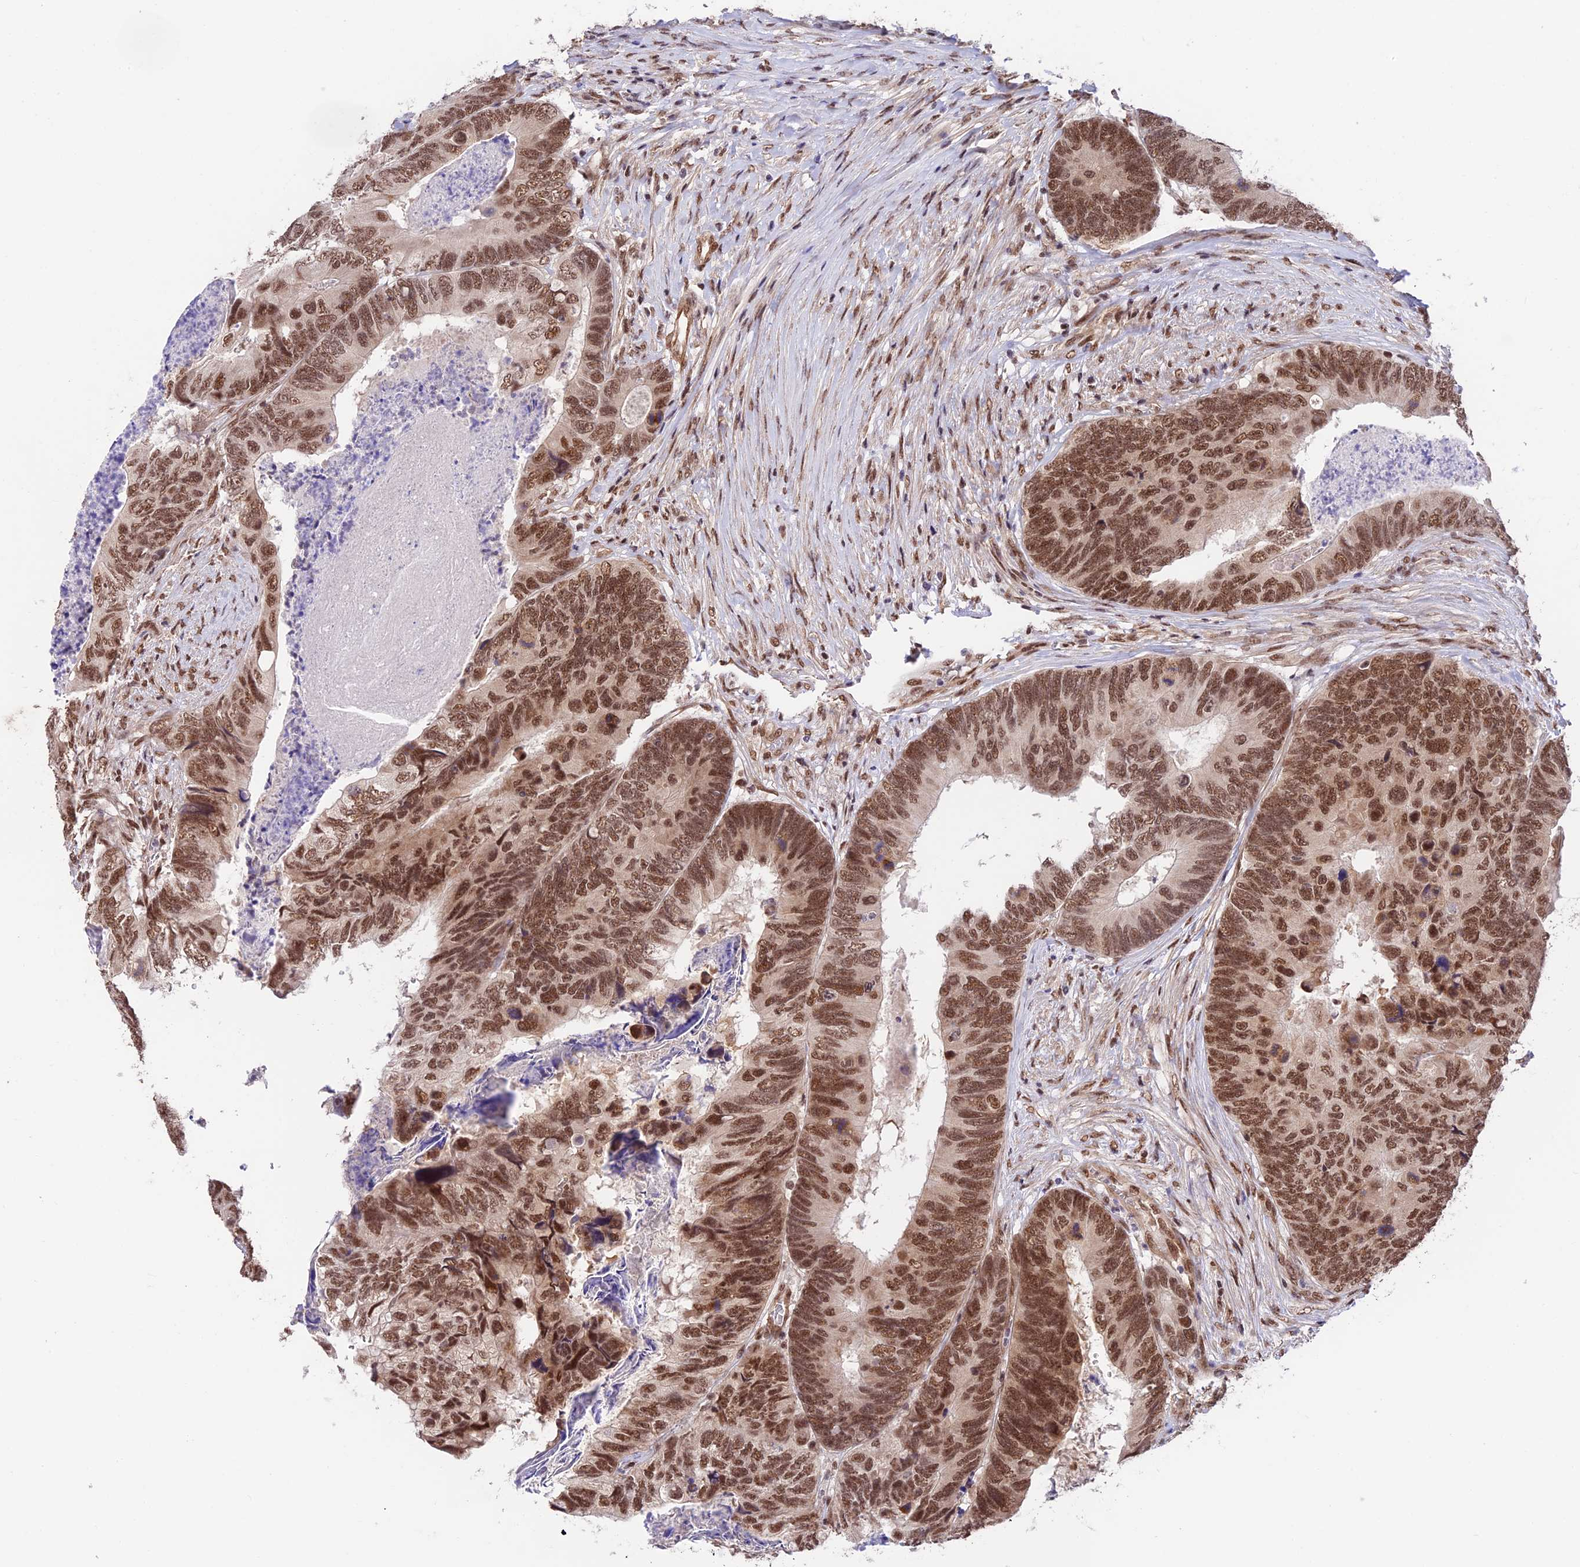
{"staining": {"intensity": "moderate", "quantity": ">75%", "location": "nuclear"}, "tissue": "colorectal cancer", "cell_type": "Tumor cells", "image_type": "cancer", "snomed": [{"axis": "morphology", "description": "Adenocarcinoma, NOS"}, {"axis": "topography", "description": "Colon"}], "caption": "Immunohistochemical staining of human colorectal cancer demonstrates medium levels of moderate nuclear expression in about >75% of tumor cells. Using DAB (brown) and hematoxylin (blue) stains, captured at high magnification using brightfield microscopy.", "gene": "RBM42", "patient": {"sex": "female", "age": 67}}